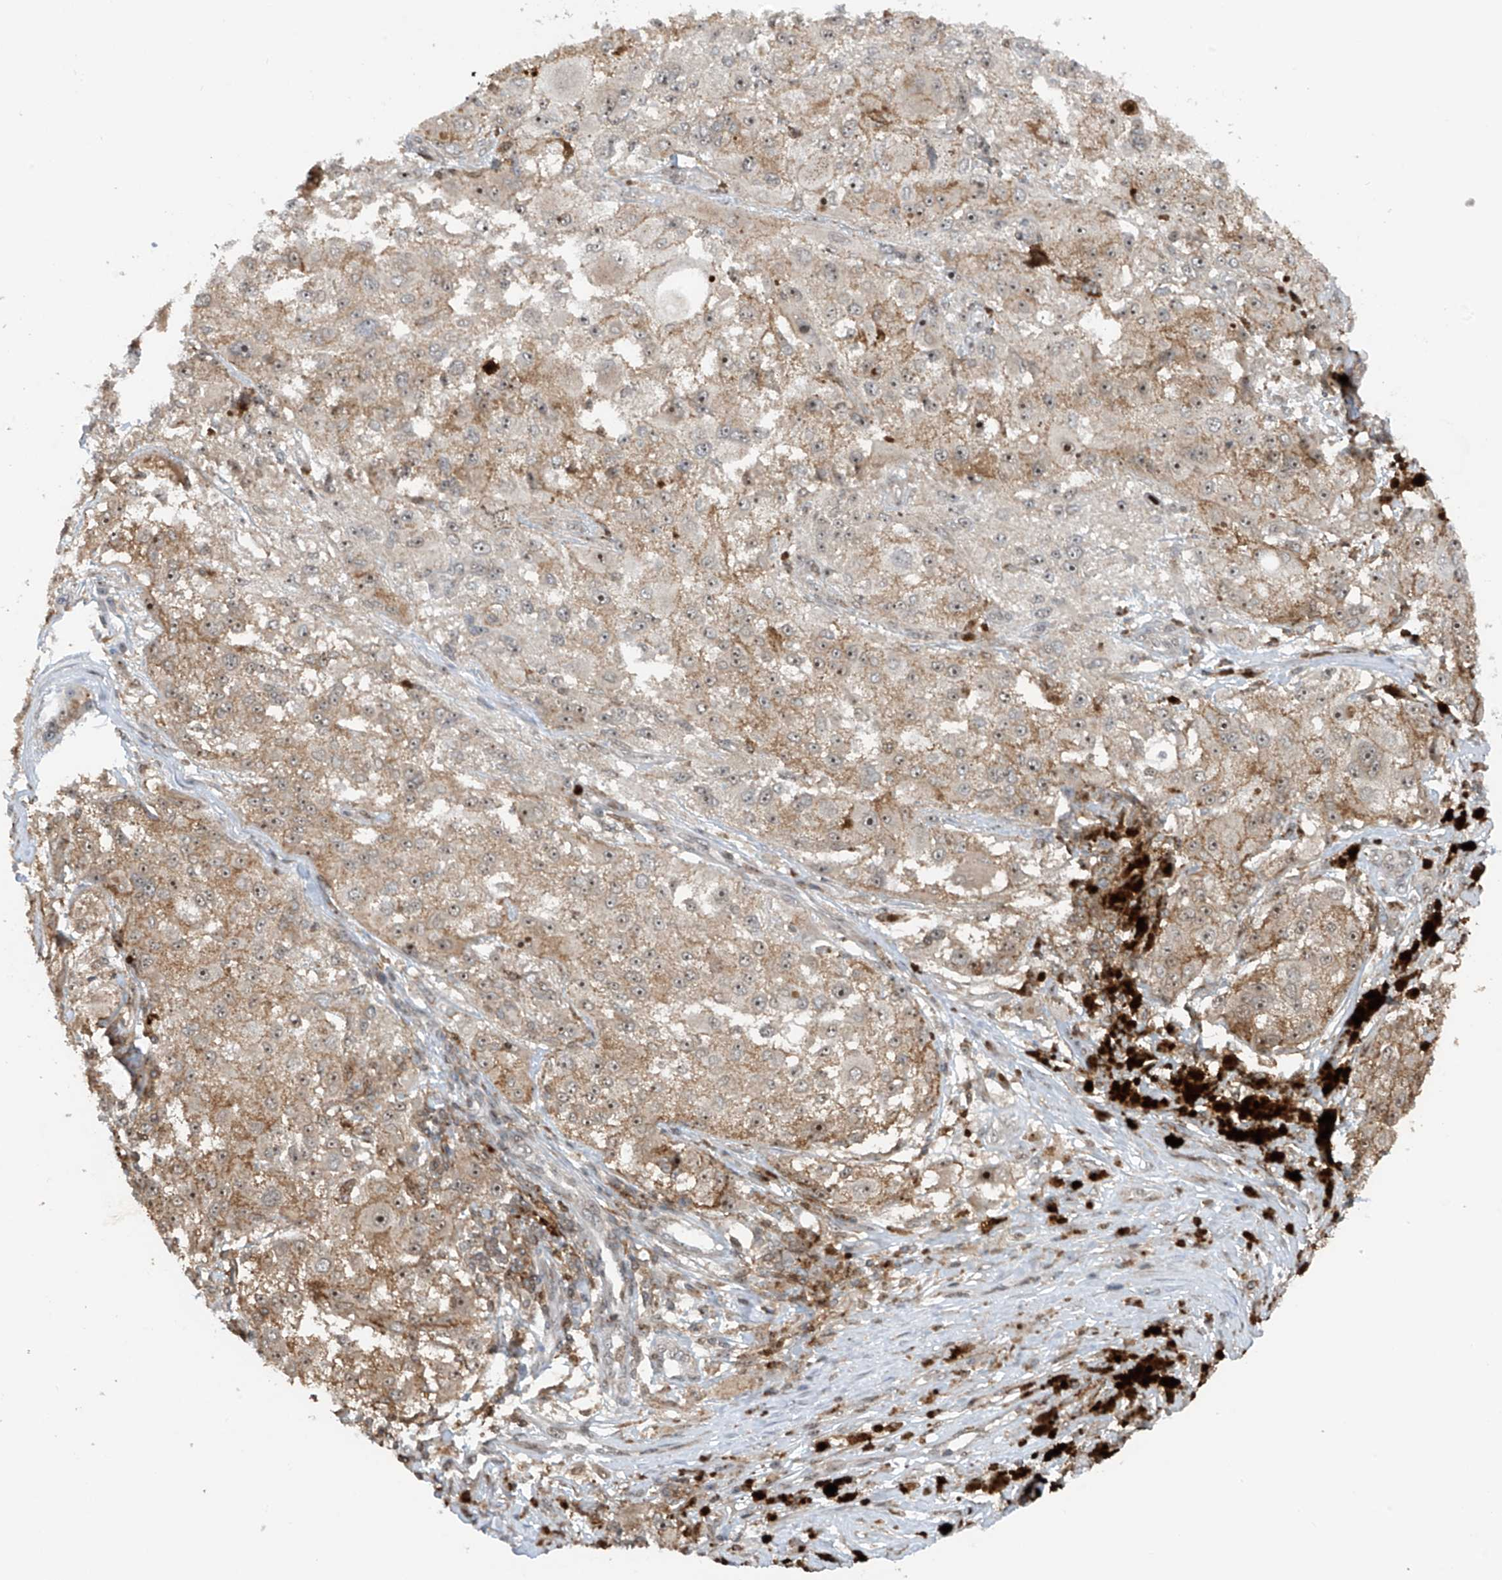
{"staining": {"intensity": "moderate", "quantity": "25%-75%", "location": "cytoplasmic/membranous,nuclear"}, "tissue": "melanoma", "cell_type": "Tumor cells", "image_type": "cancer", "snomed": [{"axis": "morphology", "description": "Necrosis, NOS"}, {"axis": "morphology", "description": "Malignant melanoma, NOS"}, {"axis": "topography", "description": "Skin"}], "caption": "IHC micrograph of neoplastic tissue: human malignant melanoma stained using IHC reveals medium levels of moderate protein expression localized specifically in the cytoplasmic/membranous and nuclear of tumor cells, appearing as a cytoplasmic/membranous and nuclear brown color.", "gene": "REPIN1", "patient": {"sex": "female", "age": 87}}